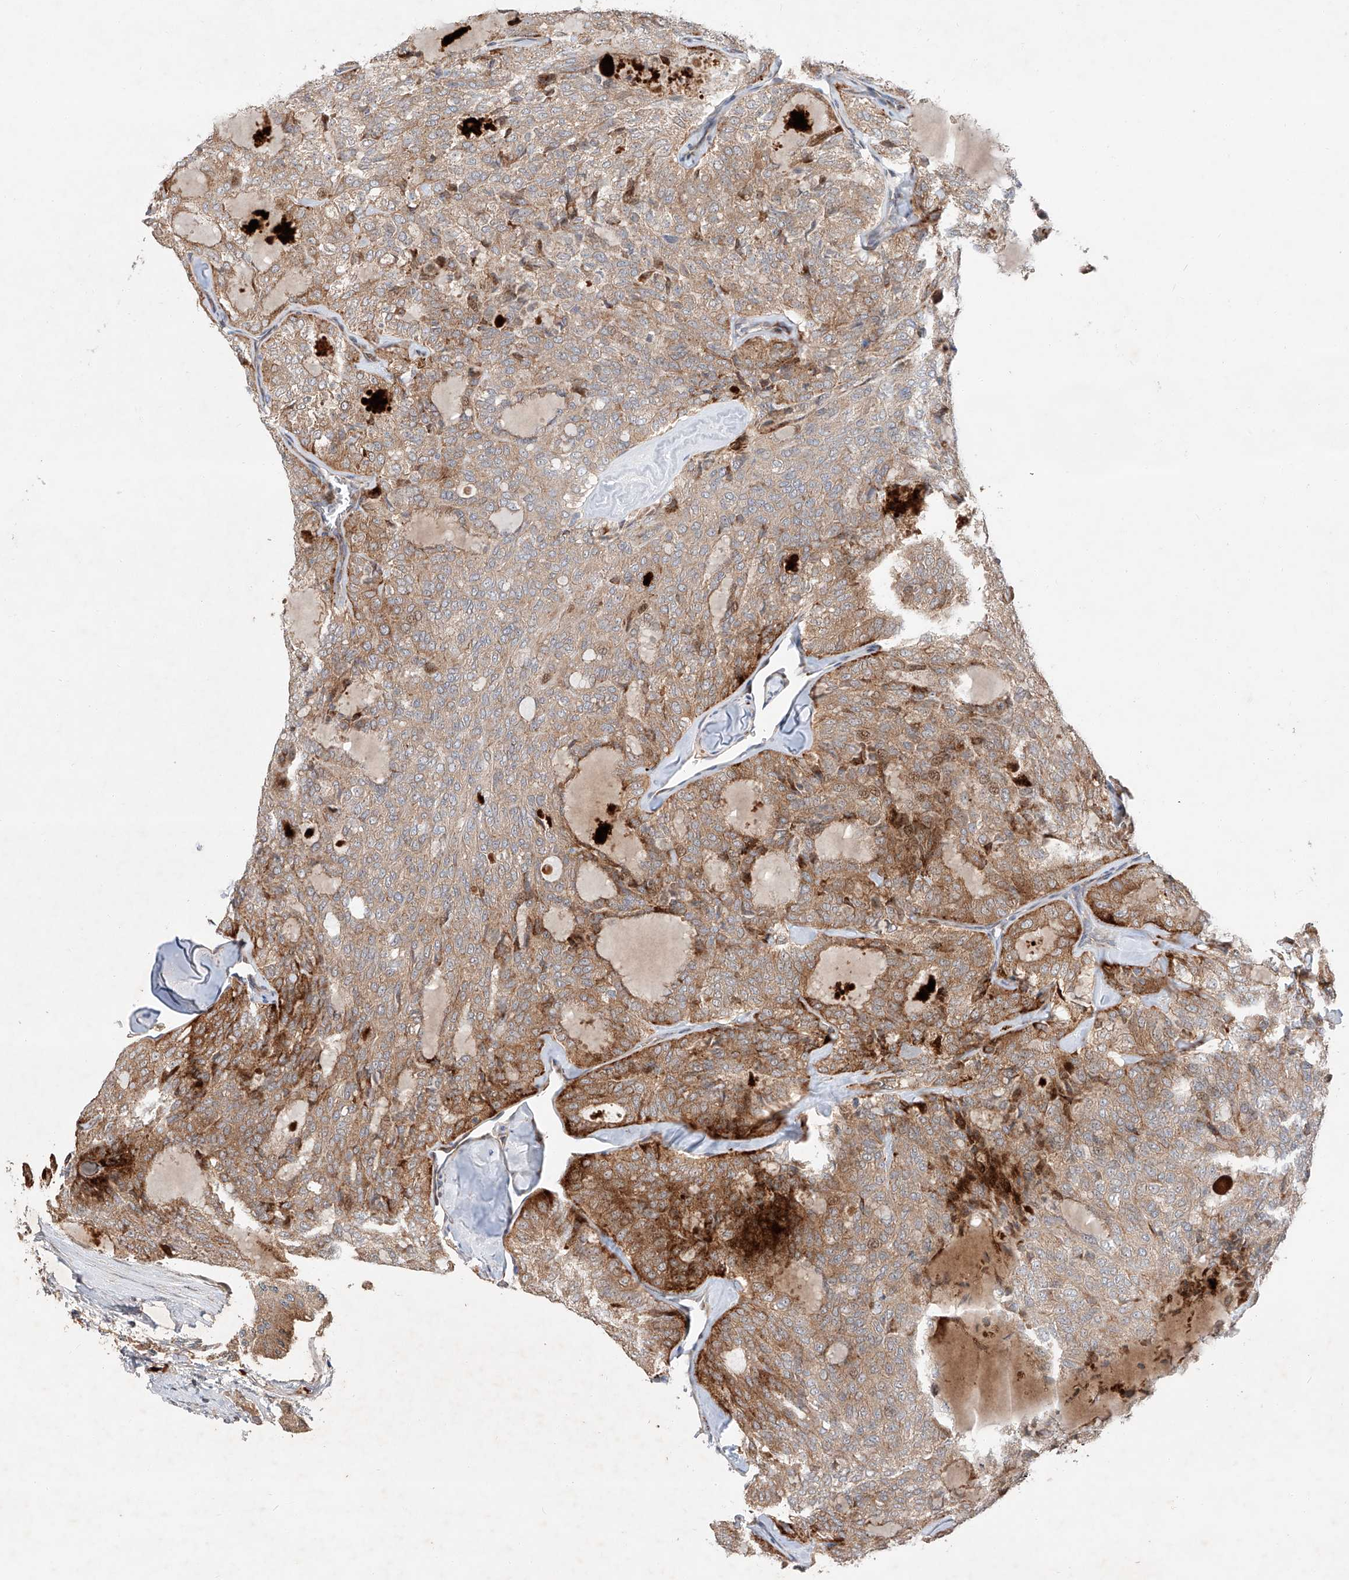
{"staining": {"intensity": "moderate", "quantity": "25%-75%", "location": "cytoplasmic/membranous"}, "tissue": "thyroid cancer", "cell_type": "Tumor cells", "image_type": "cancer", "snomed": [{"axis": "morphology", "description": "Follicular adenoma carcinoma, NOS"}, {"axis": "topography", "description": "Thyroid gland"}], "caption": "Thyroid cancer (follicular adenoma carcinoma) stained with DAB IHC displays medium levels of moderate cytoplasmic/membranous staining in approximately 25%-75% of tumor cells.", "gene": "USF3", "patient": {"sex": "male", "age": 75}}